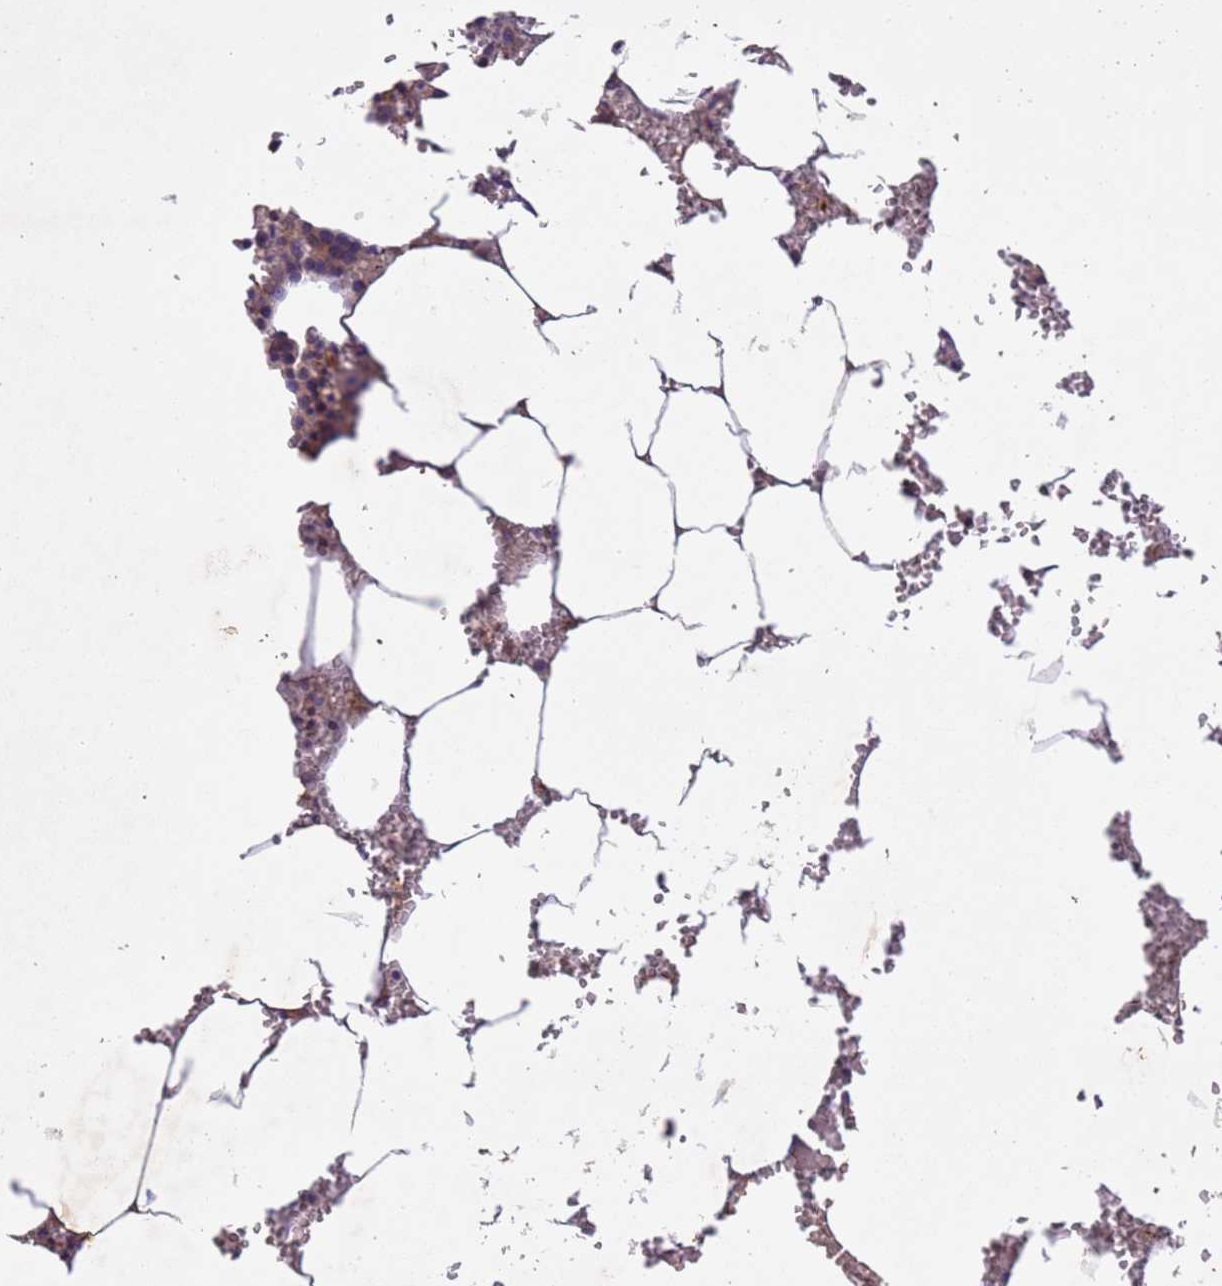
{"staining": {"intensity": "moderate", "quantity": "<25%", "location": "cytoplasmic/membranous"}, "tissue": "bone marrow", "cell_type": "Hematopoietic cells", "image_type": "normal", "snomed": [{"axis": "morphology", "description": "Normal tissue, NOS"}, {"axis": "topography", "description": "Bone marrow"}], "caption": "IHC (DAB (3,3'-diaminobenzidine)) staining of benign bone marrow reveals moderate cytoplasmic/membranous protein expression in about <25% of hematopoietic cells.", "gene": "MTX3", "patient": {"sex": "male", "age": 70}}